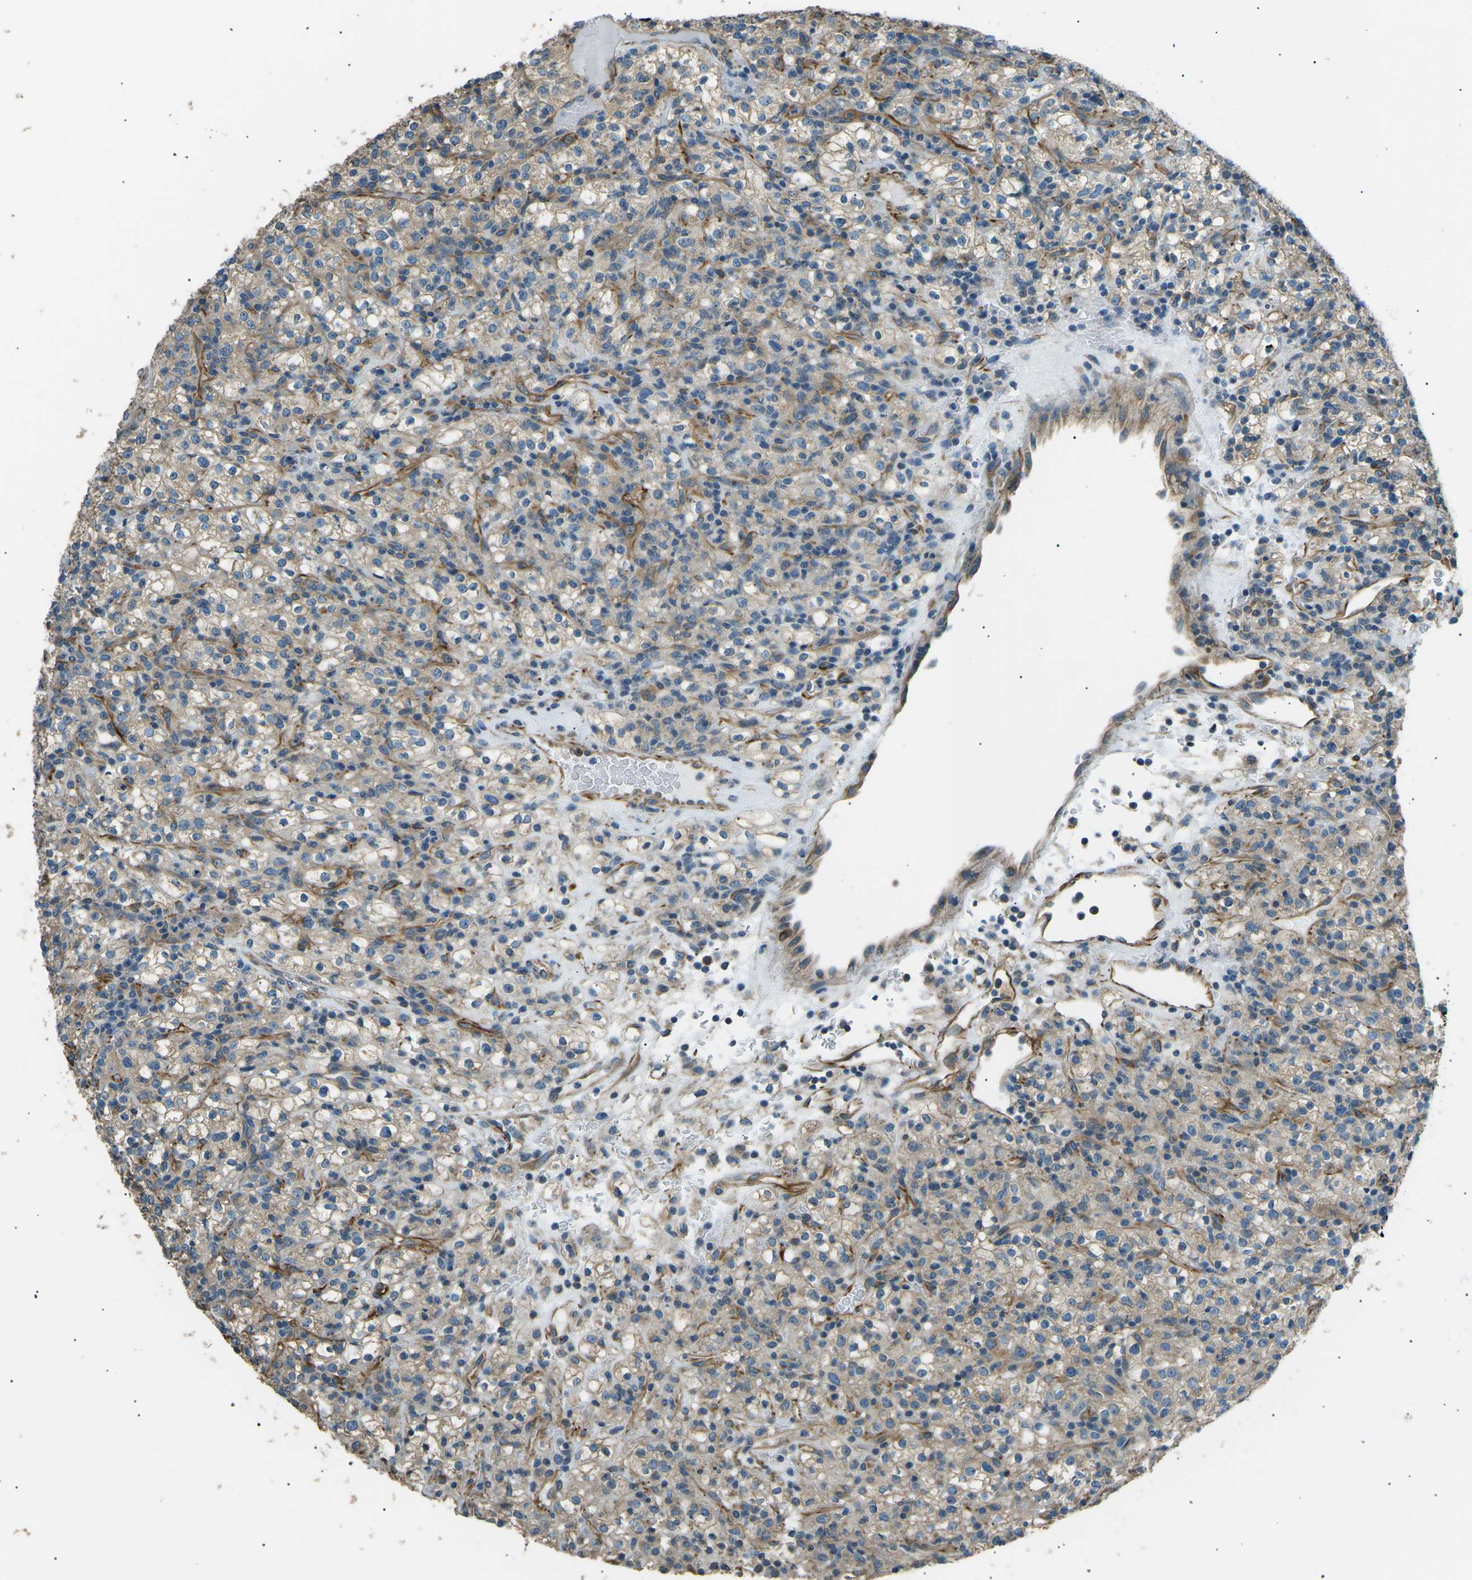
{"staining": {"intensity": "weak", "quantity": ">75%", "location": "cytoplasmic/membranous"}, "tissue": "renal cancer", "cell_type": "Tumor cells", "image_type": "cancer", "snomed": [{"axis": "morphology", "description": "Normal tissue, NOS"}, {"axis": "morphology", "description": "Adenocarcinoma, NOS"}, {"axis": "topography", "description": "Kidney"}], "caption": "The image demonstrates immunohistochemical staining of adenocarcinoma (renal). There is weak cytoplasmic/membranous positivity is present in approximately >75% of tumor cells.", "gene": "SLK", "patient": {"sex": "female", "age": 72}}